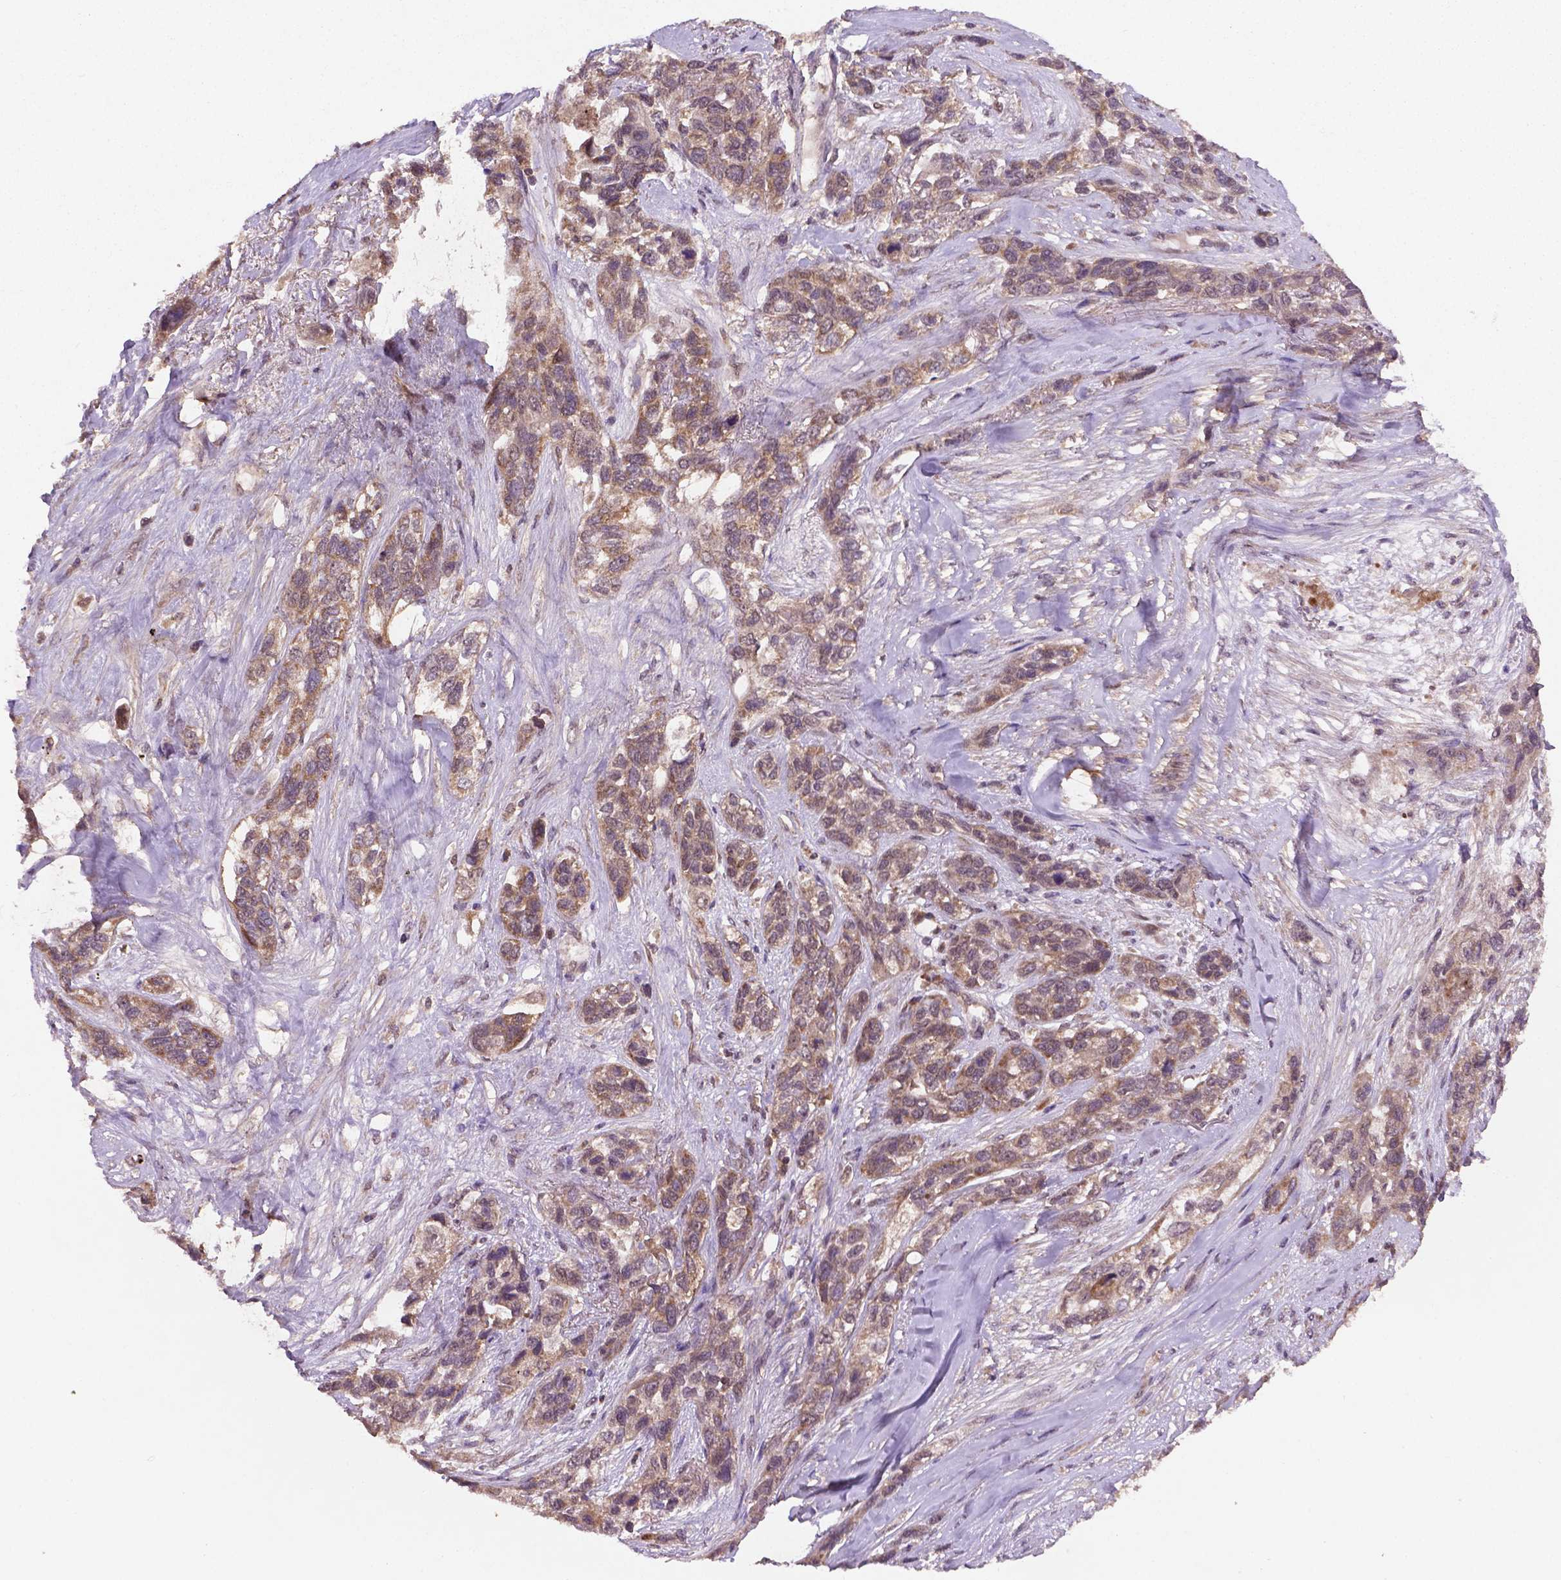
{"staining": {"intensity": "weak", "quantity": ">75%", "location": "cytoplasmic/membranous"}, "tissue": "lung cancer", "cell_type": "Tumor cells", "image_type": "cancer", "snomed": [{"axis": "morphology", "description": "Squamous cell carcinoma, NOS"}, {"axis": "topography", "description": "Lung"}], "caption": "Lung squamous cell carcinoma stained with a protein marker demonstrates weak staining in tumor cells.", "gene": "NIPAL2", "patient": {"sex": "female", "age": 70}}